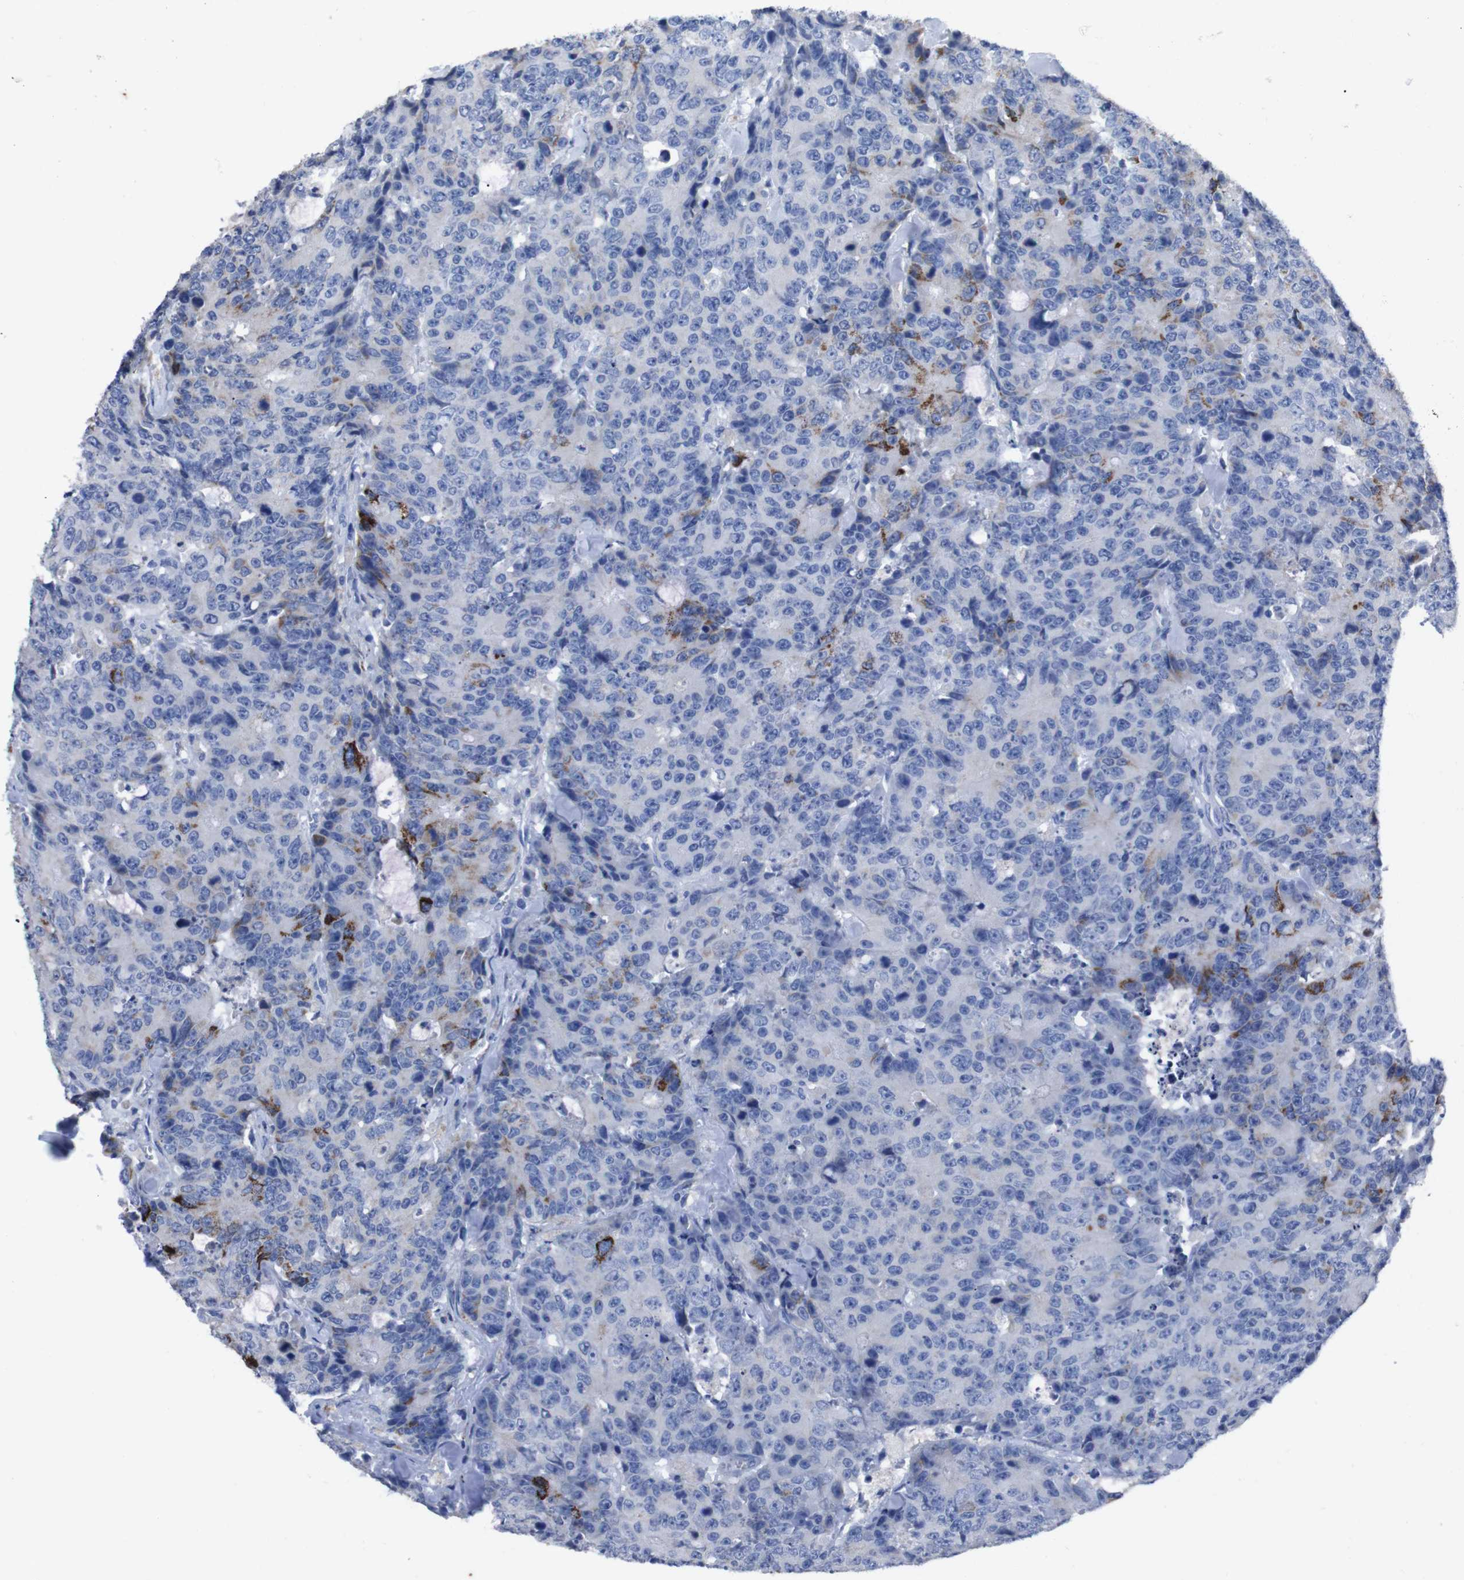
{"staining": {"intensity": "strong", "quantity": "<25%", "location": "cytoplasmic/membranous"}, "tissue": "colorectal cancer", "cell_type": "Tumor cells", "image_type": "cancer", "snomed": [{"axis": "morphology", "description": "Adenocarcinoma, NOS"}, {"axis": "topography", "description": "Colon"}], "caption": "Protein analysis of colorectal cancer (adenocarcinoma) tissue displays strong cytoplasmic/membranous positivity in approximately <25% of tumor cells. Nuclei are stained in blue.", "gene": "GJB2", "patient": {"sex": "female", "age": 86}}